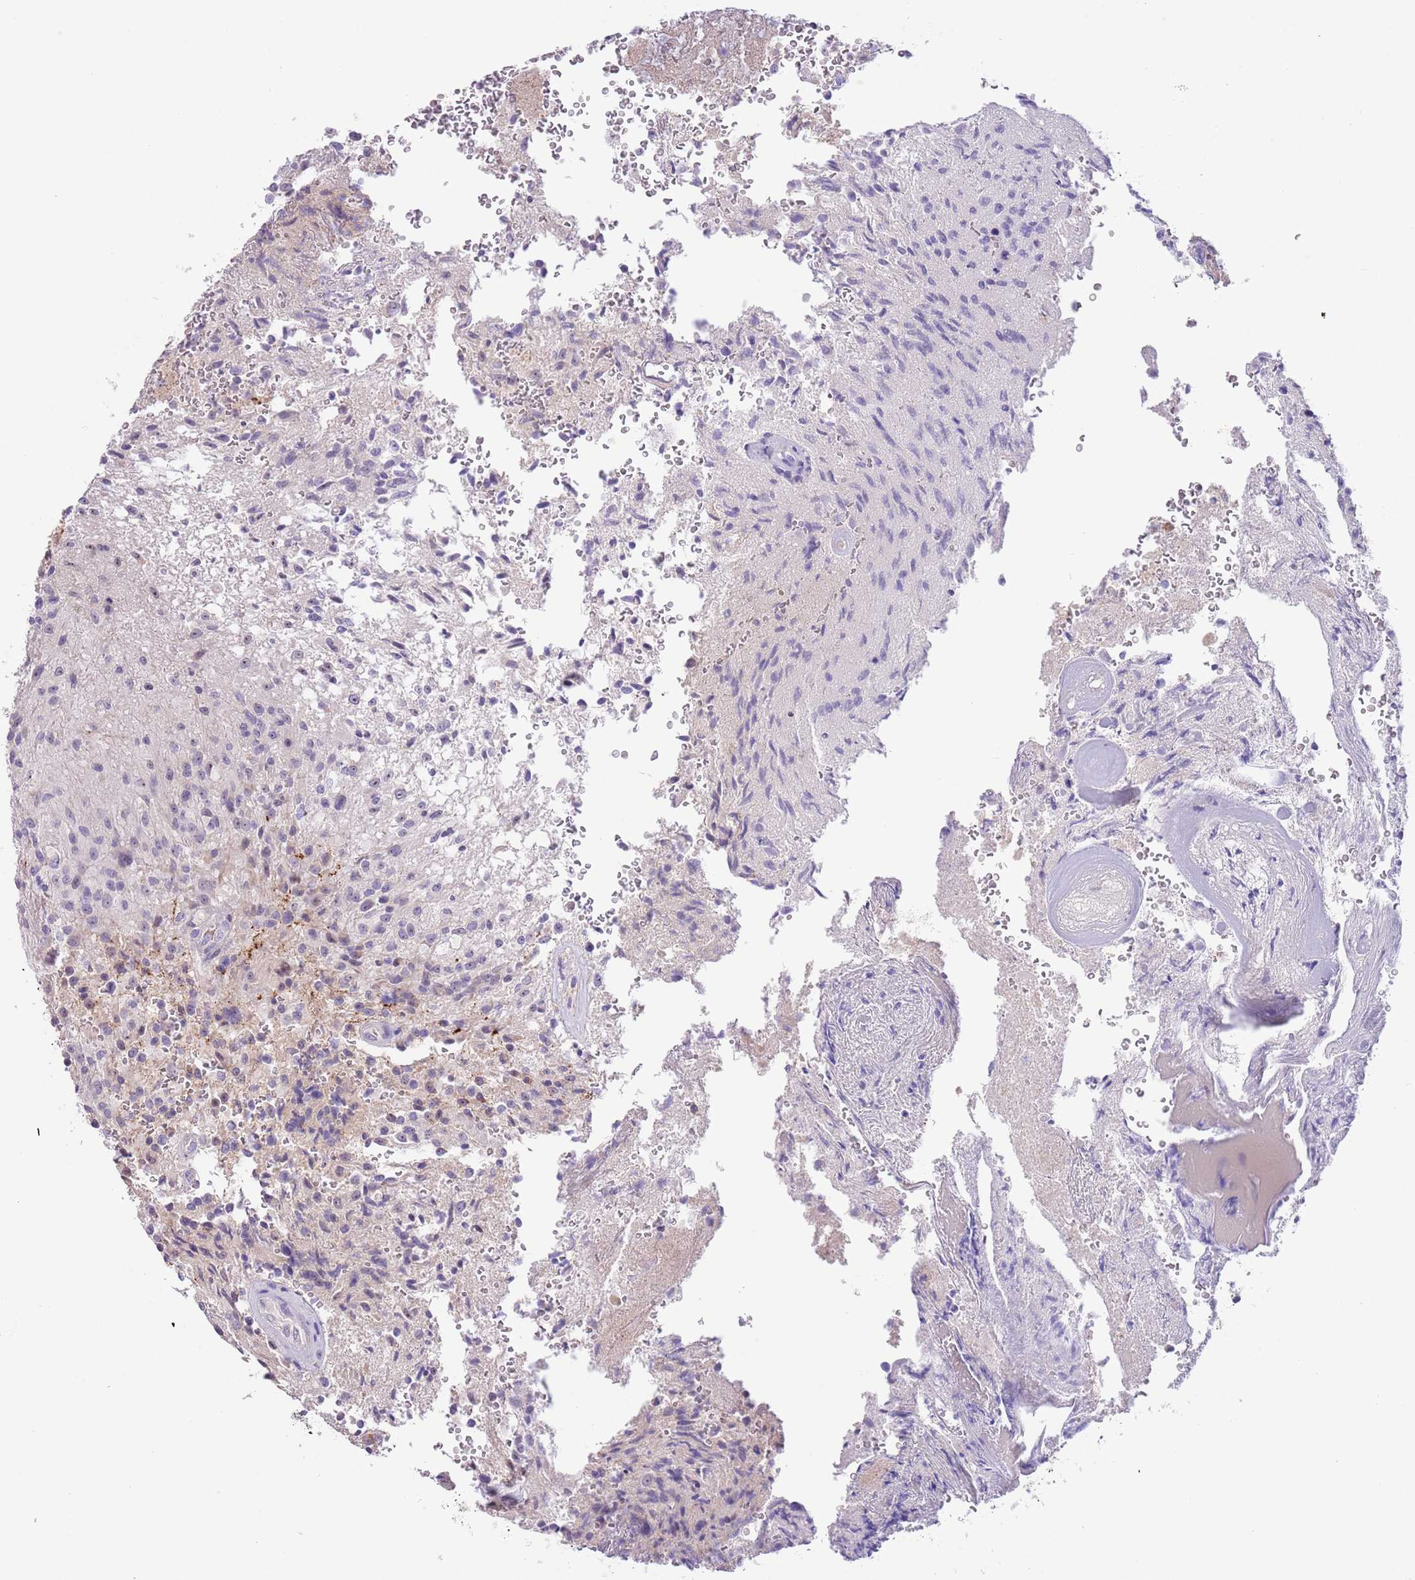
{"staining": {"intensity": "negative", "quantity": "none", "location": "none"}, "tissue": "glioma", "cell_type": "Tumor cells", "image_type": "cancer", "snomed": [{"axis": "morphology", "description": "Normal tissue, NOS"}, {"axis": "morphology", "description": "Glioma, malignant, High grade"}, {"axis": "topography", "description": "Cerebral cortex"}], "caption": "Human glioma stained for a protein using IHC demonstrates no staining in tumor cells.", "gene": "AP1S2", "patient": {"sex": "male", "age": 56}}